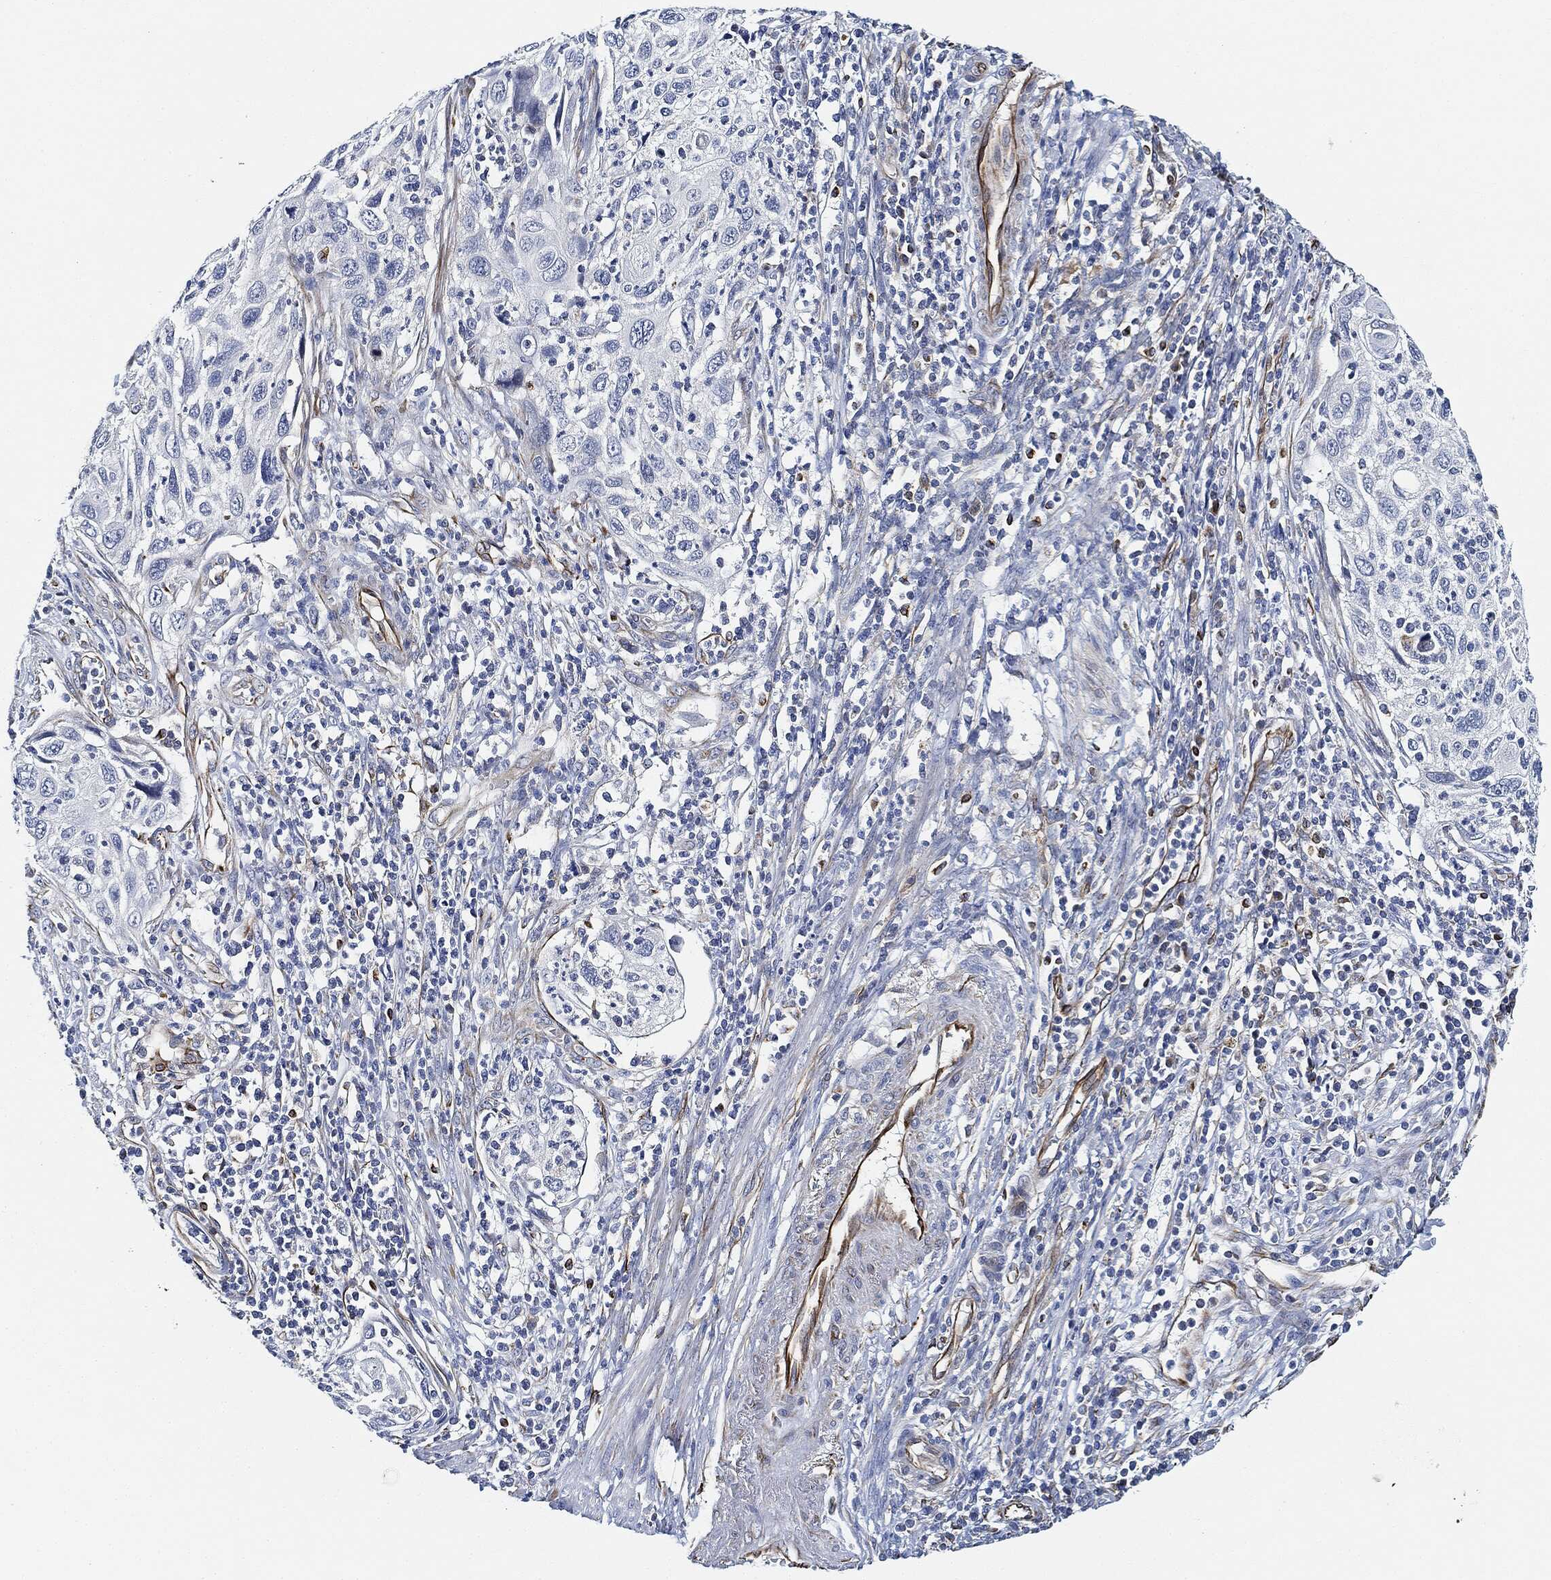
{"staining": {"intensity": "negative", "quantity": "none", "location": "none"}, "tissue": "cervical cancer", "cell_type": "Tumor cells", "image_type": "cancer", "snomed": [{"axis": "morphology", "description": "Squamous cell carcinoma, NOS"}, {"axis": "topography", "description": "Cervix"}], "caption": "High magnification brightfield microscopy of squamous cell carcinoma (cervical) stained with DAB (brown) and counterstained with hematoxylin (blue): tumor cells show no significant staining.", "gene": "THSD1", "patient": {"sex": "female", "age": 70}}